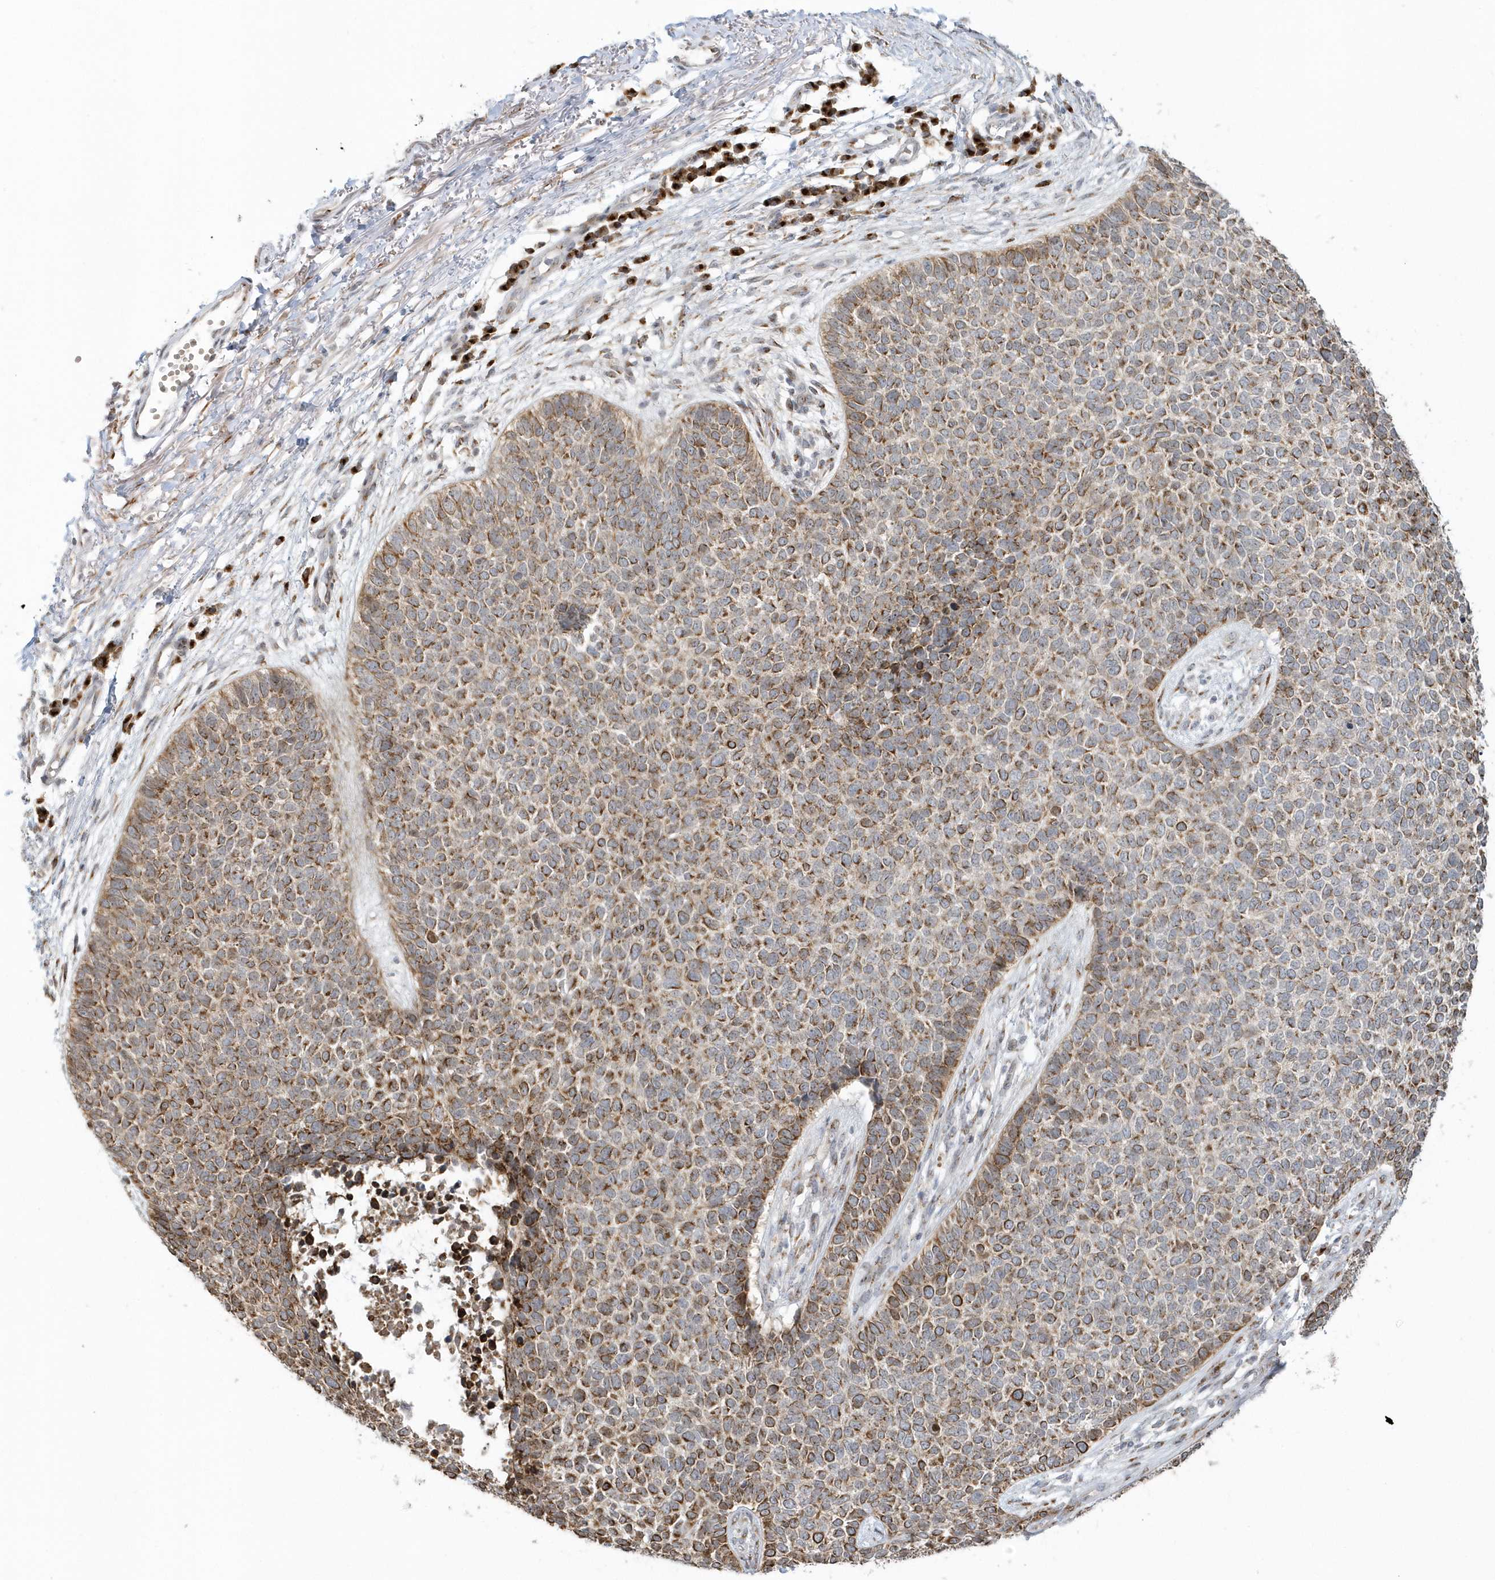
{"staining": {"intensity": "moderate", "quantity": ">75%", "location": "cytoplasmic/membranous"}, "tissue": "skin cancer", "cell_type": "Tumor cells", "image_type": "cancer", "snomed": [{"axis": "morphology", "description": "Basal cell carcinoma"}, {"axis": "topography", "description": "Skin"}], "caption": "DAB immunohistochemical staining of skin cancer (basal cell carcinoma) displays moderate cytoplasmic/membranous protein staining in about >75% of tumor cells.", "gene": "DHFR", "patient": {"sex": "female", "age": 84}}